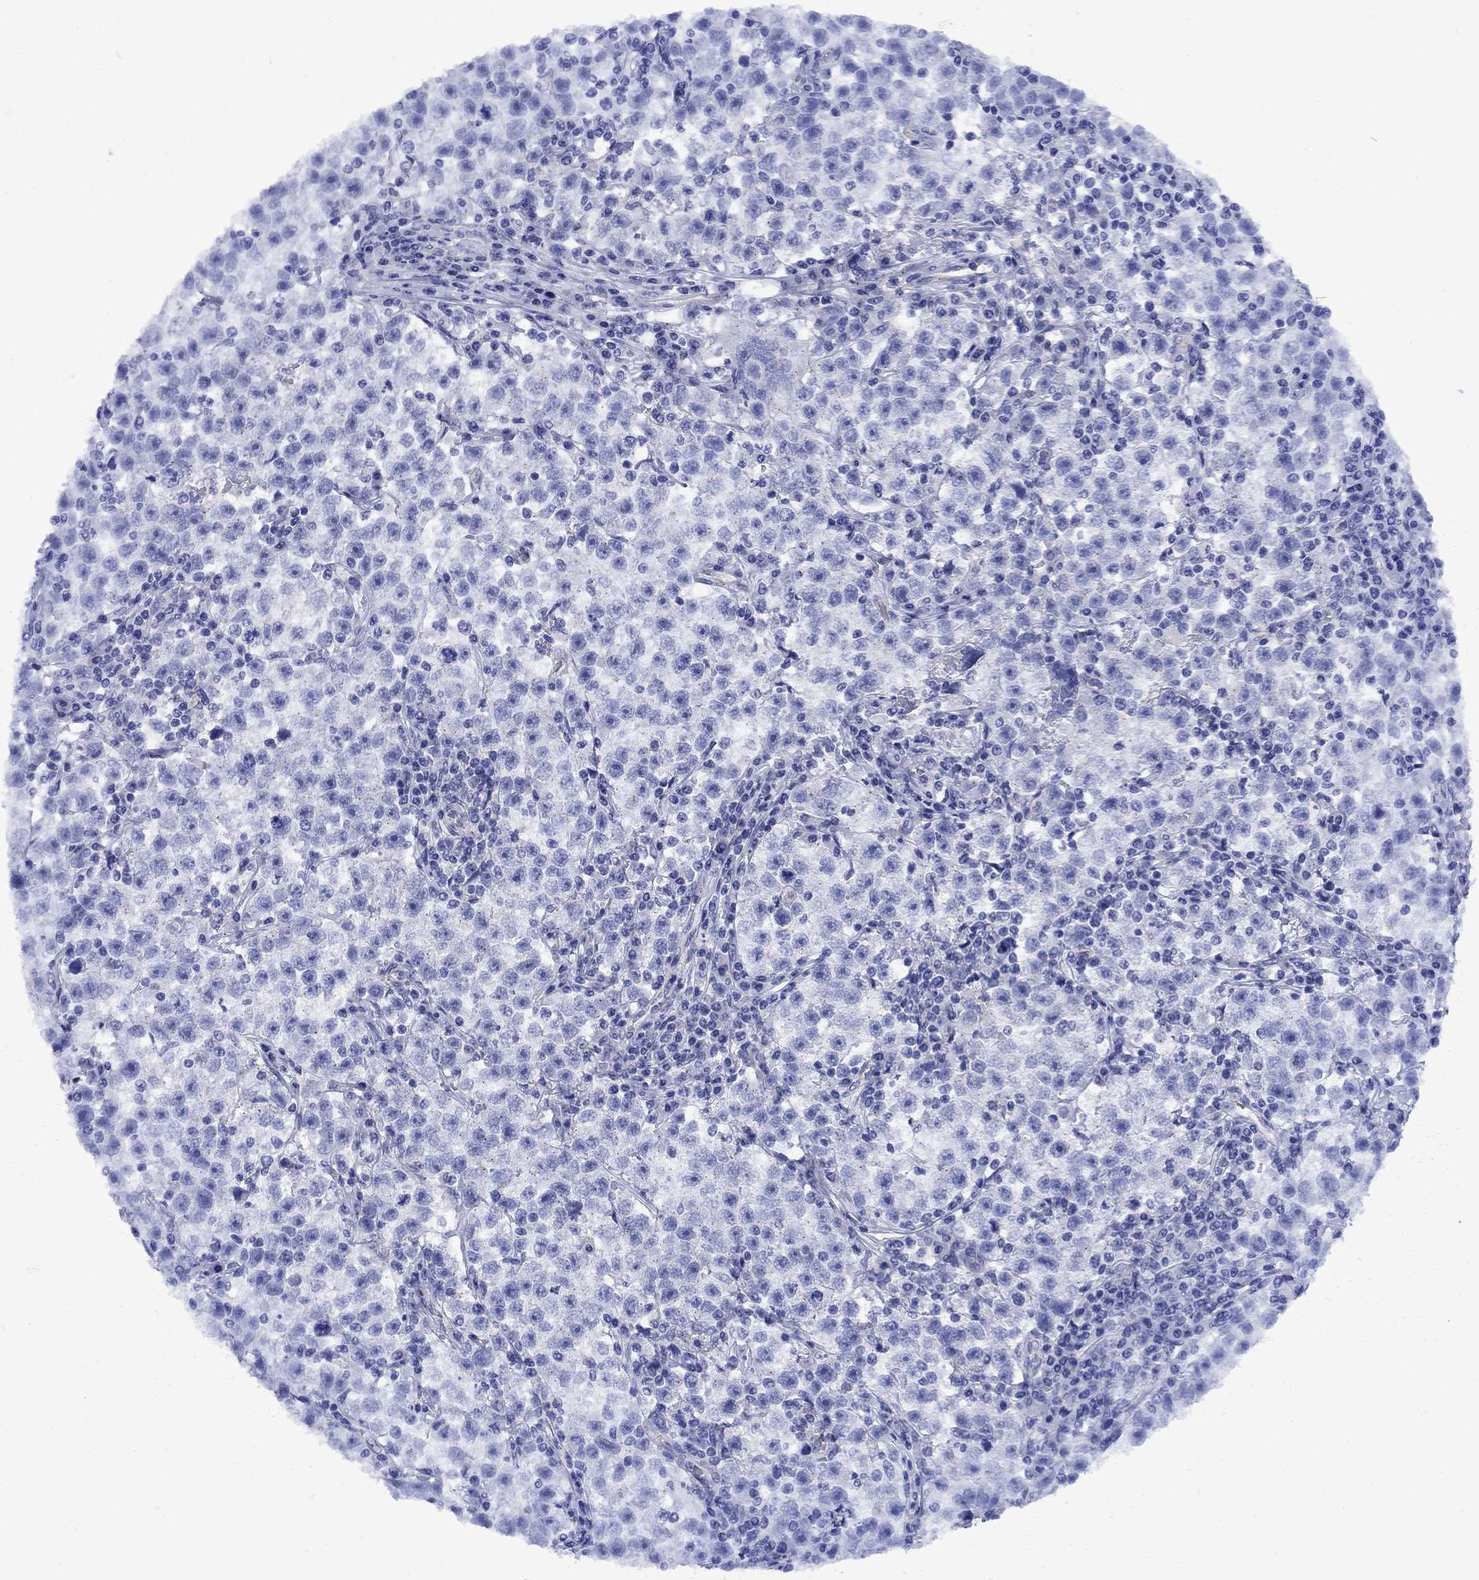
{"staining": {"intensity": "negative", "quantity": "none", "location": "none"}, "tissue": "testis cancer", "cell_type": "Tumor cells", "image_type": "cancer", "snomed": [{"axis": "morphology", "description": "Seminoma, NOS"}, {"axis": "topography", "description": "Testis"}], "caption": "Protein analysis of testis seminoma shows no significant staining in tumor cells.", "gene": "SMCP", "patient": {"sex": "male", "age": 22}}